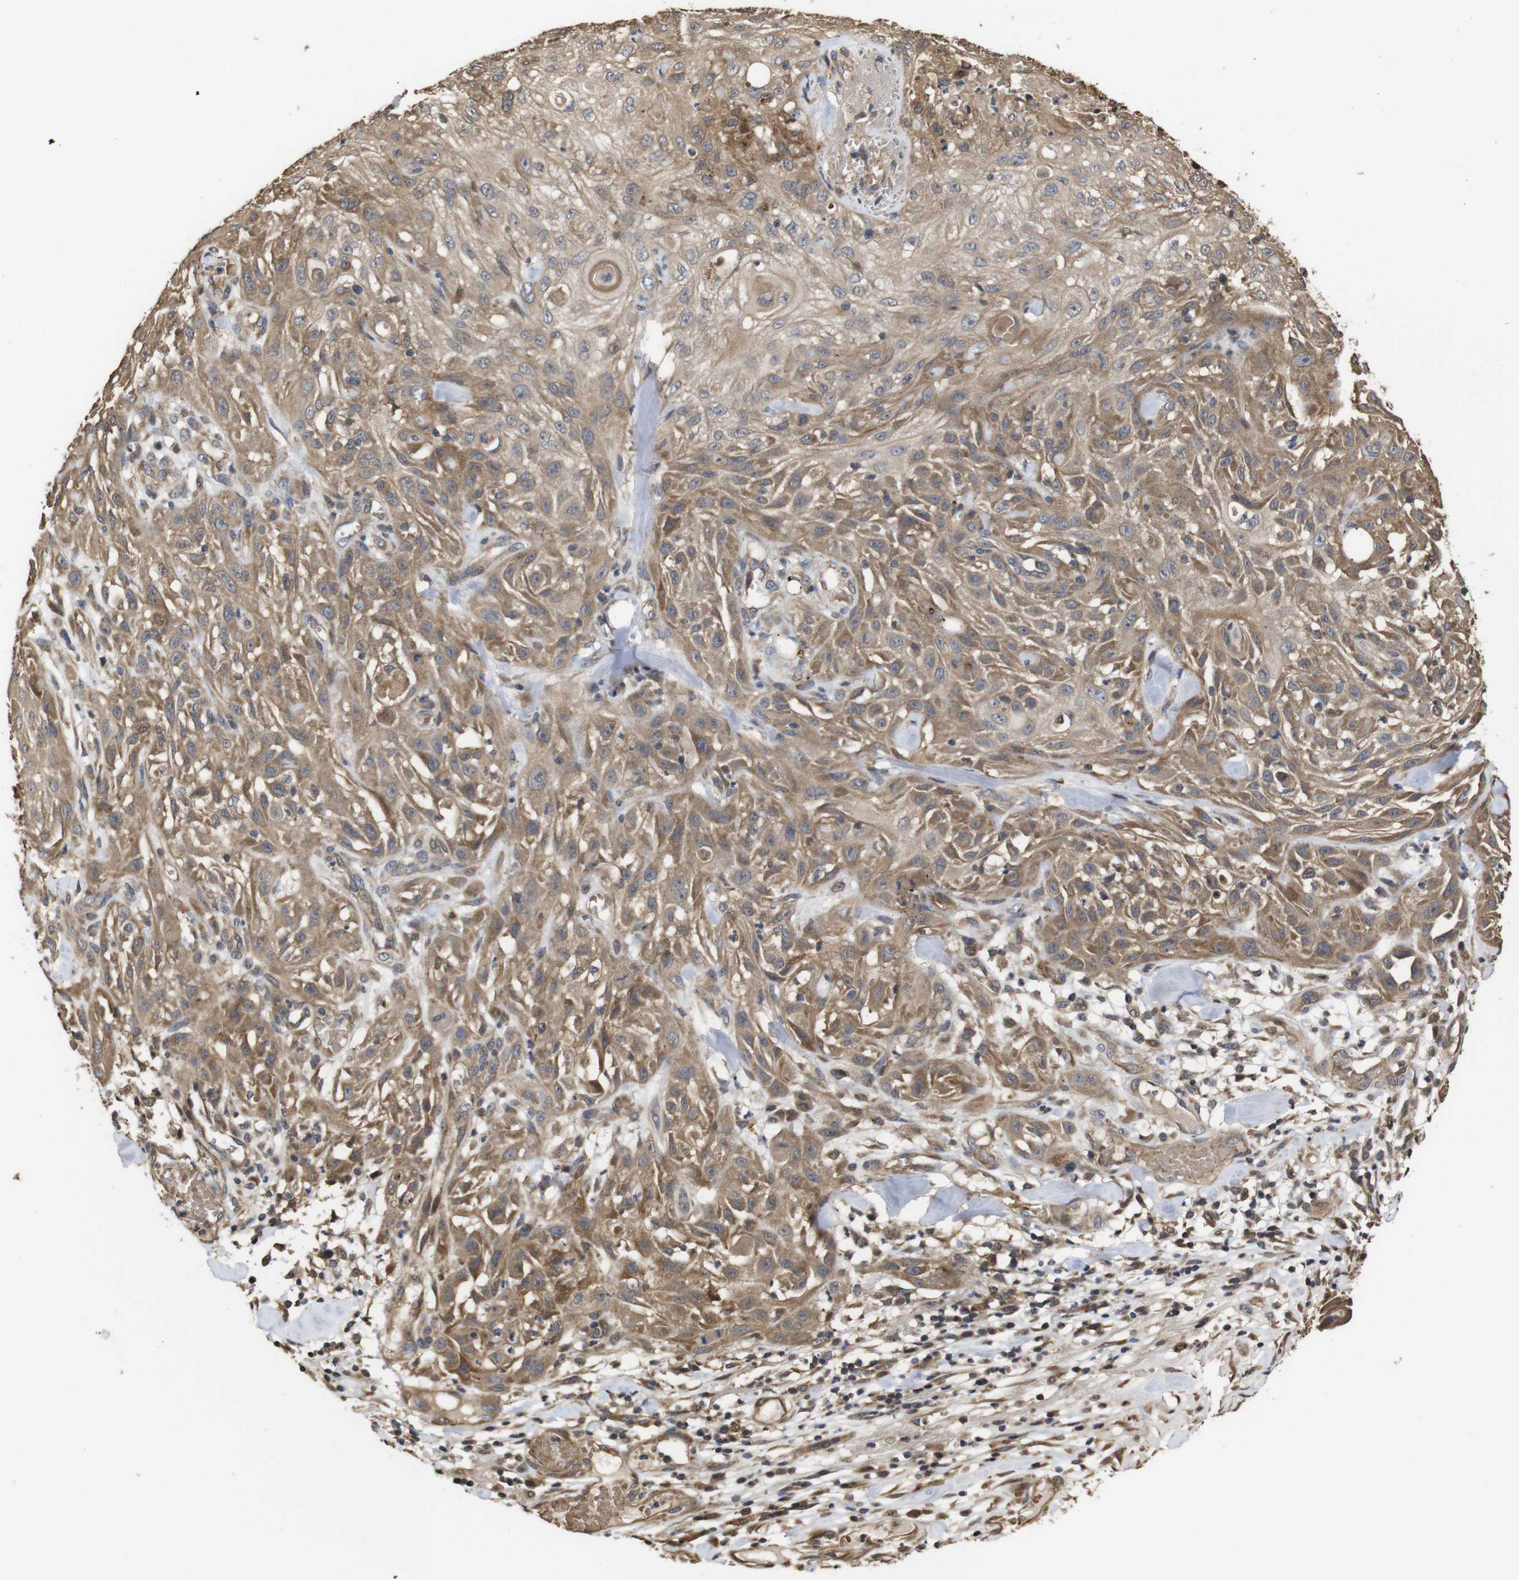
{"staining": {"intensity": "moderate", "quantity": ">75%", "location": "cytoplasmic/membranous"}, "tissue": "skin cancer", "cell_type": "Tumor cells", "image_type": "cancer", "snomed": [{"axis": "morphology", "description": "Squamous cell carcinoma, NOS"}, {"axis": "topography", "description": "Skin"}], "caption": "Protein staining of skin squamous cell carcinoma tissue exhibits moderate cytoplasmic/membranous positivity in approximately >75% of tumor cells. The staining was performed using DAB (3,3'-diaminobenzidine) to visualize the protein expression in brown, while the nuclei were stained in blue with hematoxylin (Magnification: 20x).", "gene": "PTPN14", "patient": {"sex": "male", "age": 75}}